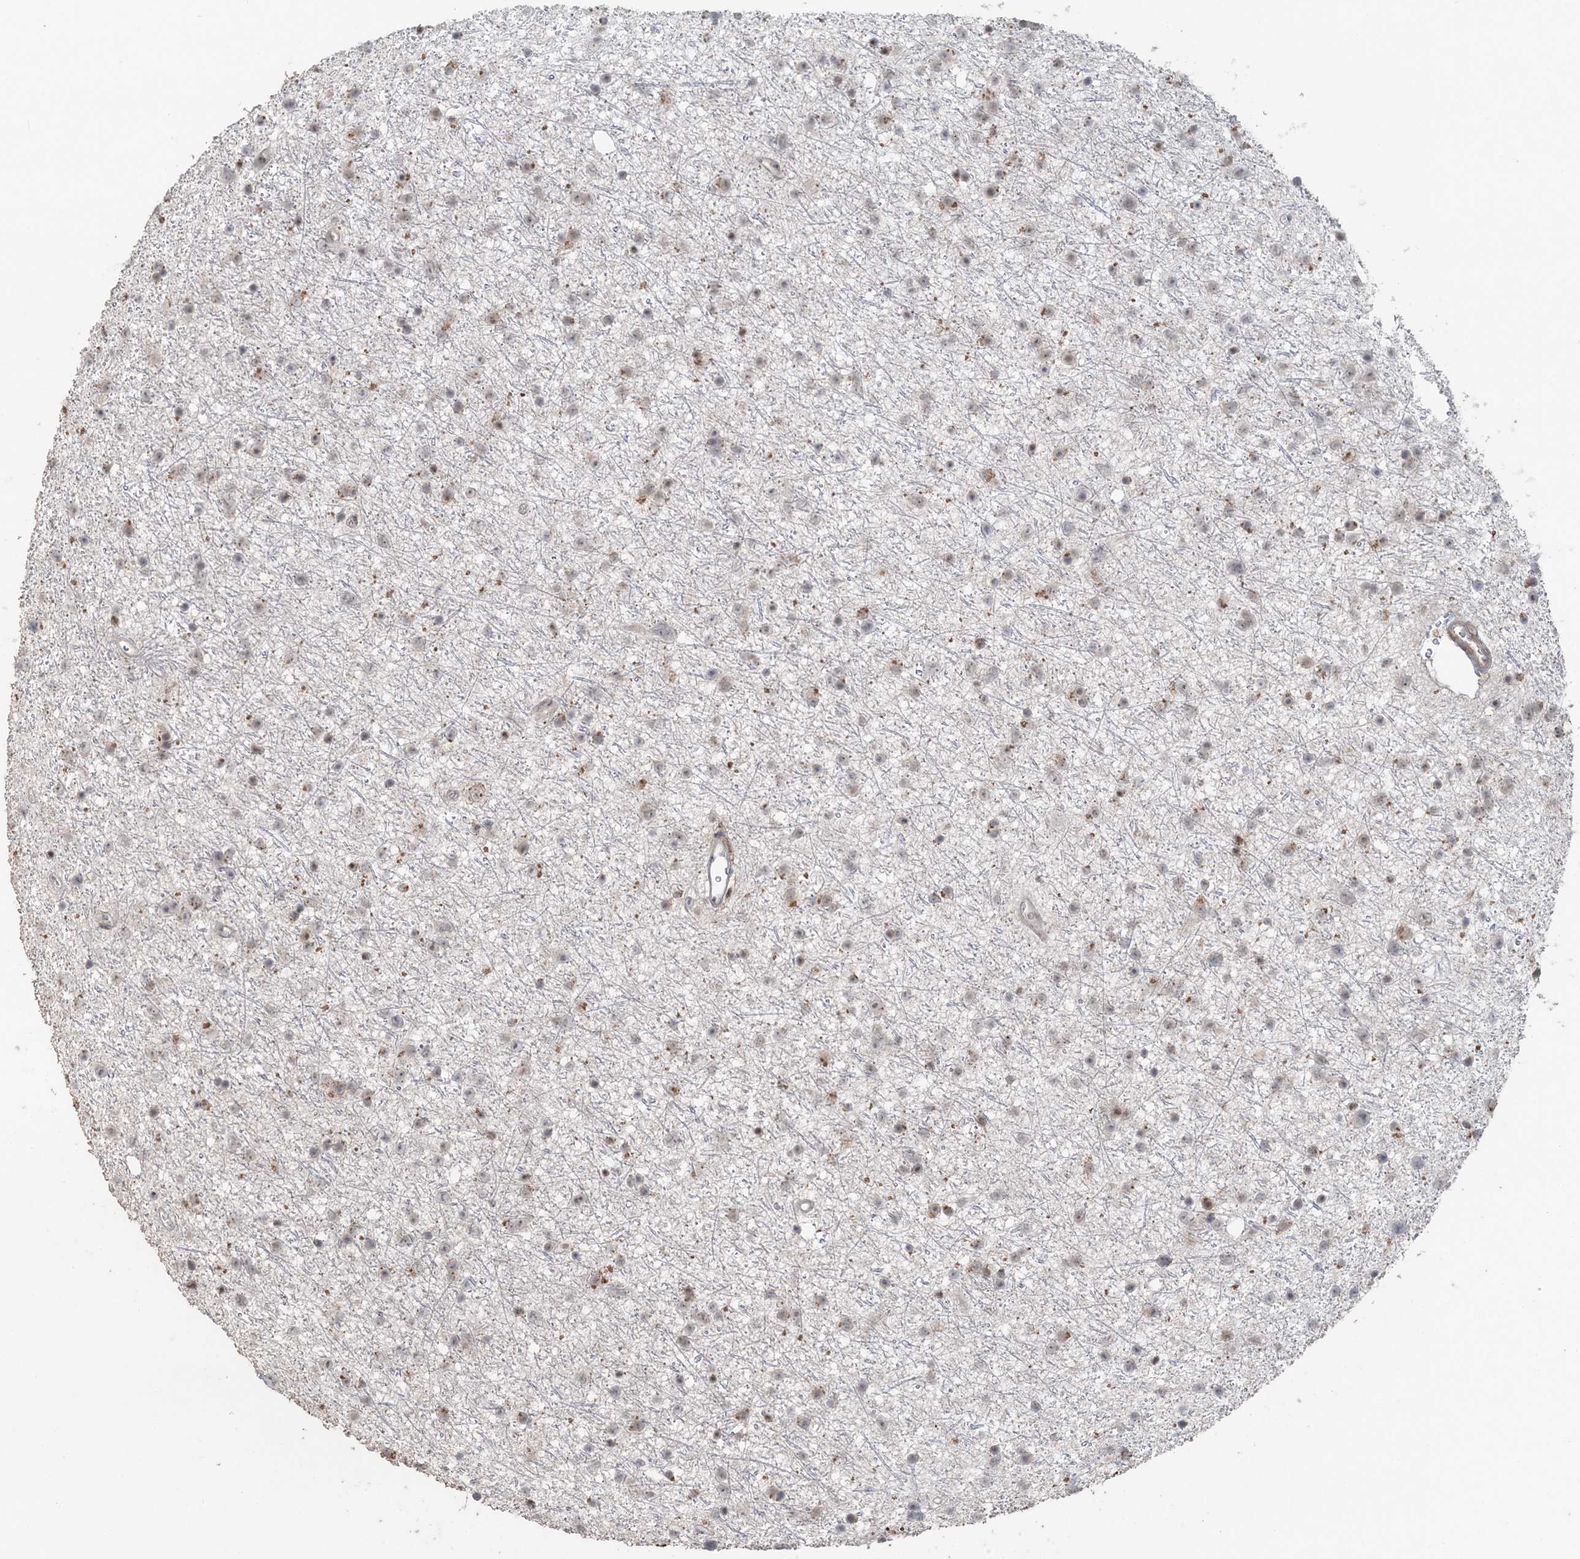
{"staining": {"intensity": "weak", "quantity": "<25%", "location": "nuclear"}, "tissue": "glioma", "cell_type": "Tumor cells", "image_type": "cancer", "snomed": [{"axis": "morphology", "description": "Glioma, malignant, Low grade"}, {"axis": "topography", "description": "Cerebral cortex"}], "caption": "DAB (3,3'-diaminobenzidine) immunohistochemical staining of human glioma shows no significant expression in tumor cells.", "gene": "SLU7", "patient": {"sex": "female", "age": 39}}